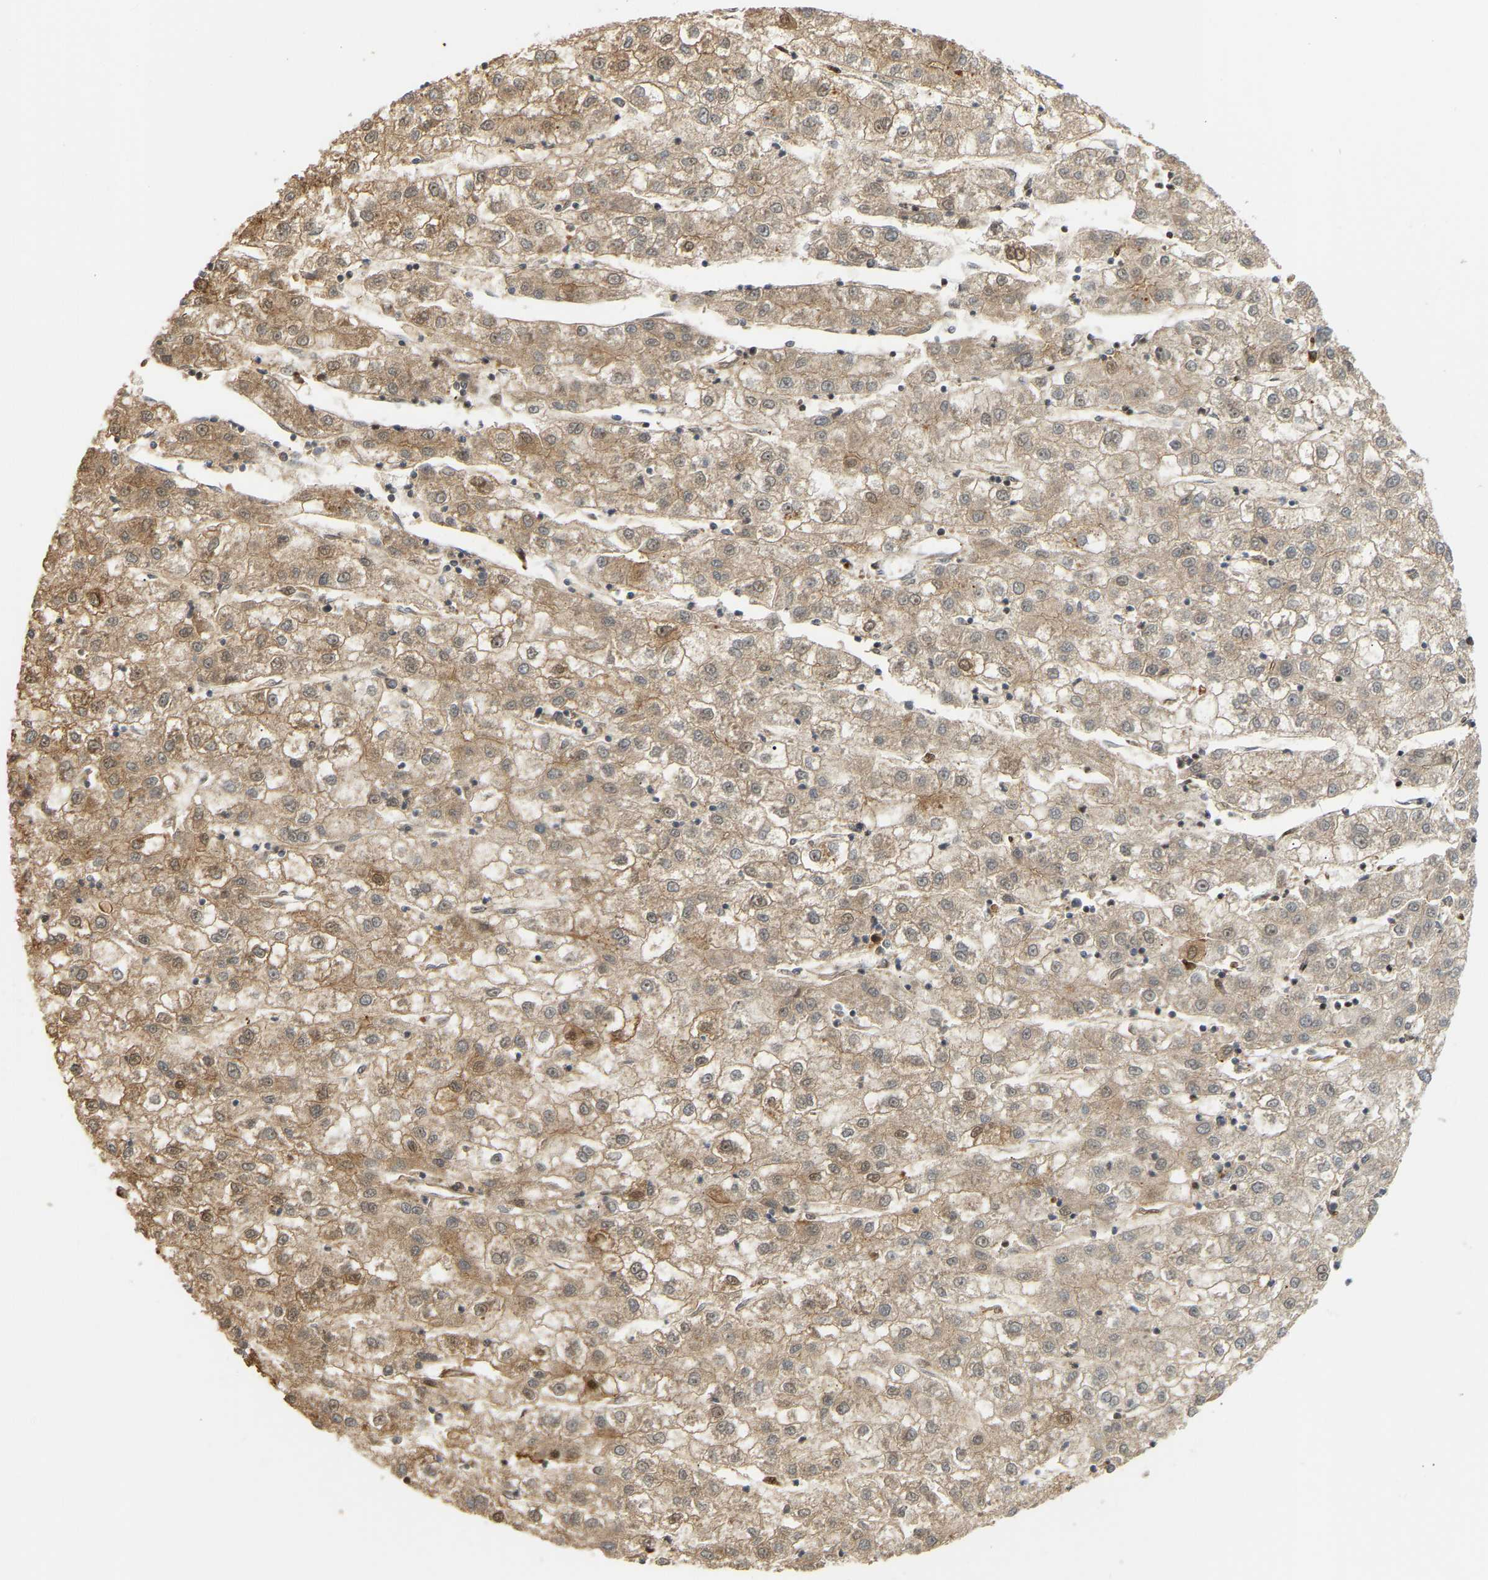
{"staining": {"intensity": "moderate", "quantity": ">75%", "location": "cytoplasmic/membranous"}, "tissue": "liver cancer", "cell_type": "Tumor cells", "image_type": "cancer", "snomed": [{"axis": "morphology", "description": "Carcinoma, Hepatocellular, NOS"}, {"axis": "topography", "description": "Liver"}], "caption": "The photomicrograph shows immunohistochemical staining of hepatocellular carcinoma (liver). There is moderate cytoplasmic/membranous staining is present in about >75% of tumor cells.", "gene": "POGLUT2", "patient": {"sex": "male", "age": 72}}